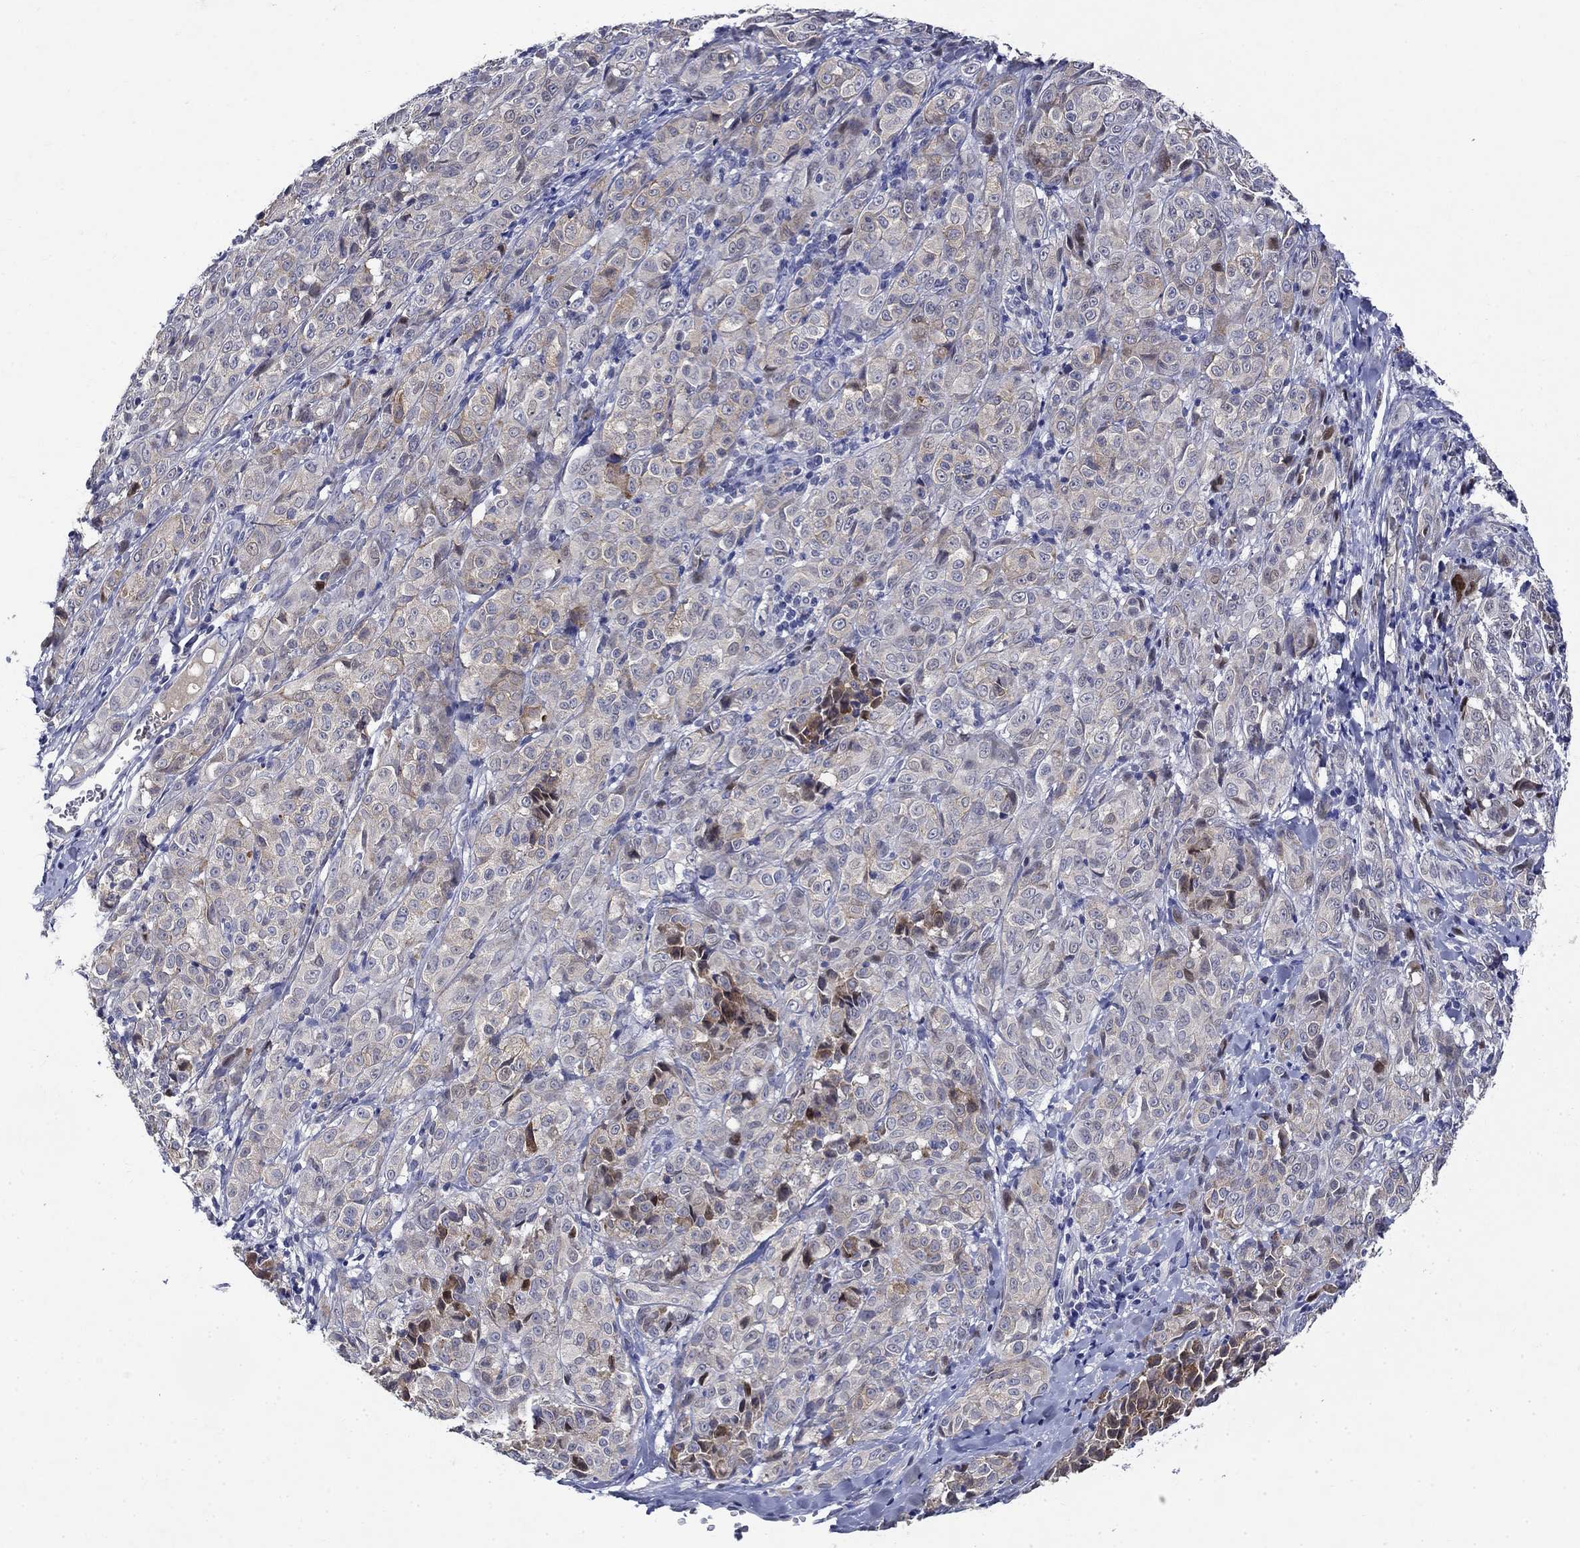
{"staining": {"intensity": "weak", "quantity": "<25%", "location": "cytoplasmic/membranous"}, "tissue": "melanoma", "cell_type": "Tumor cells", "image_type": "cancer", "snomed": [{"axis": "morphology", "description": "Malignant melanoma, NOS"}, {"axis": "topography", "description": "Skin"}], "caption": "The micrograph displays no staining of tumor cells in malignant melanoma.", "gene": "STAB2", "patient": {"sex": "male", "age": 89}}